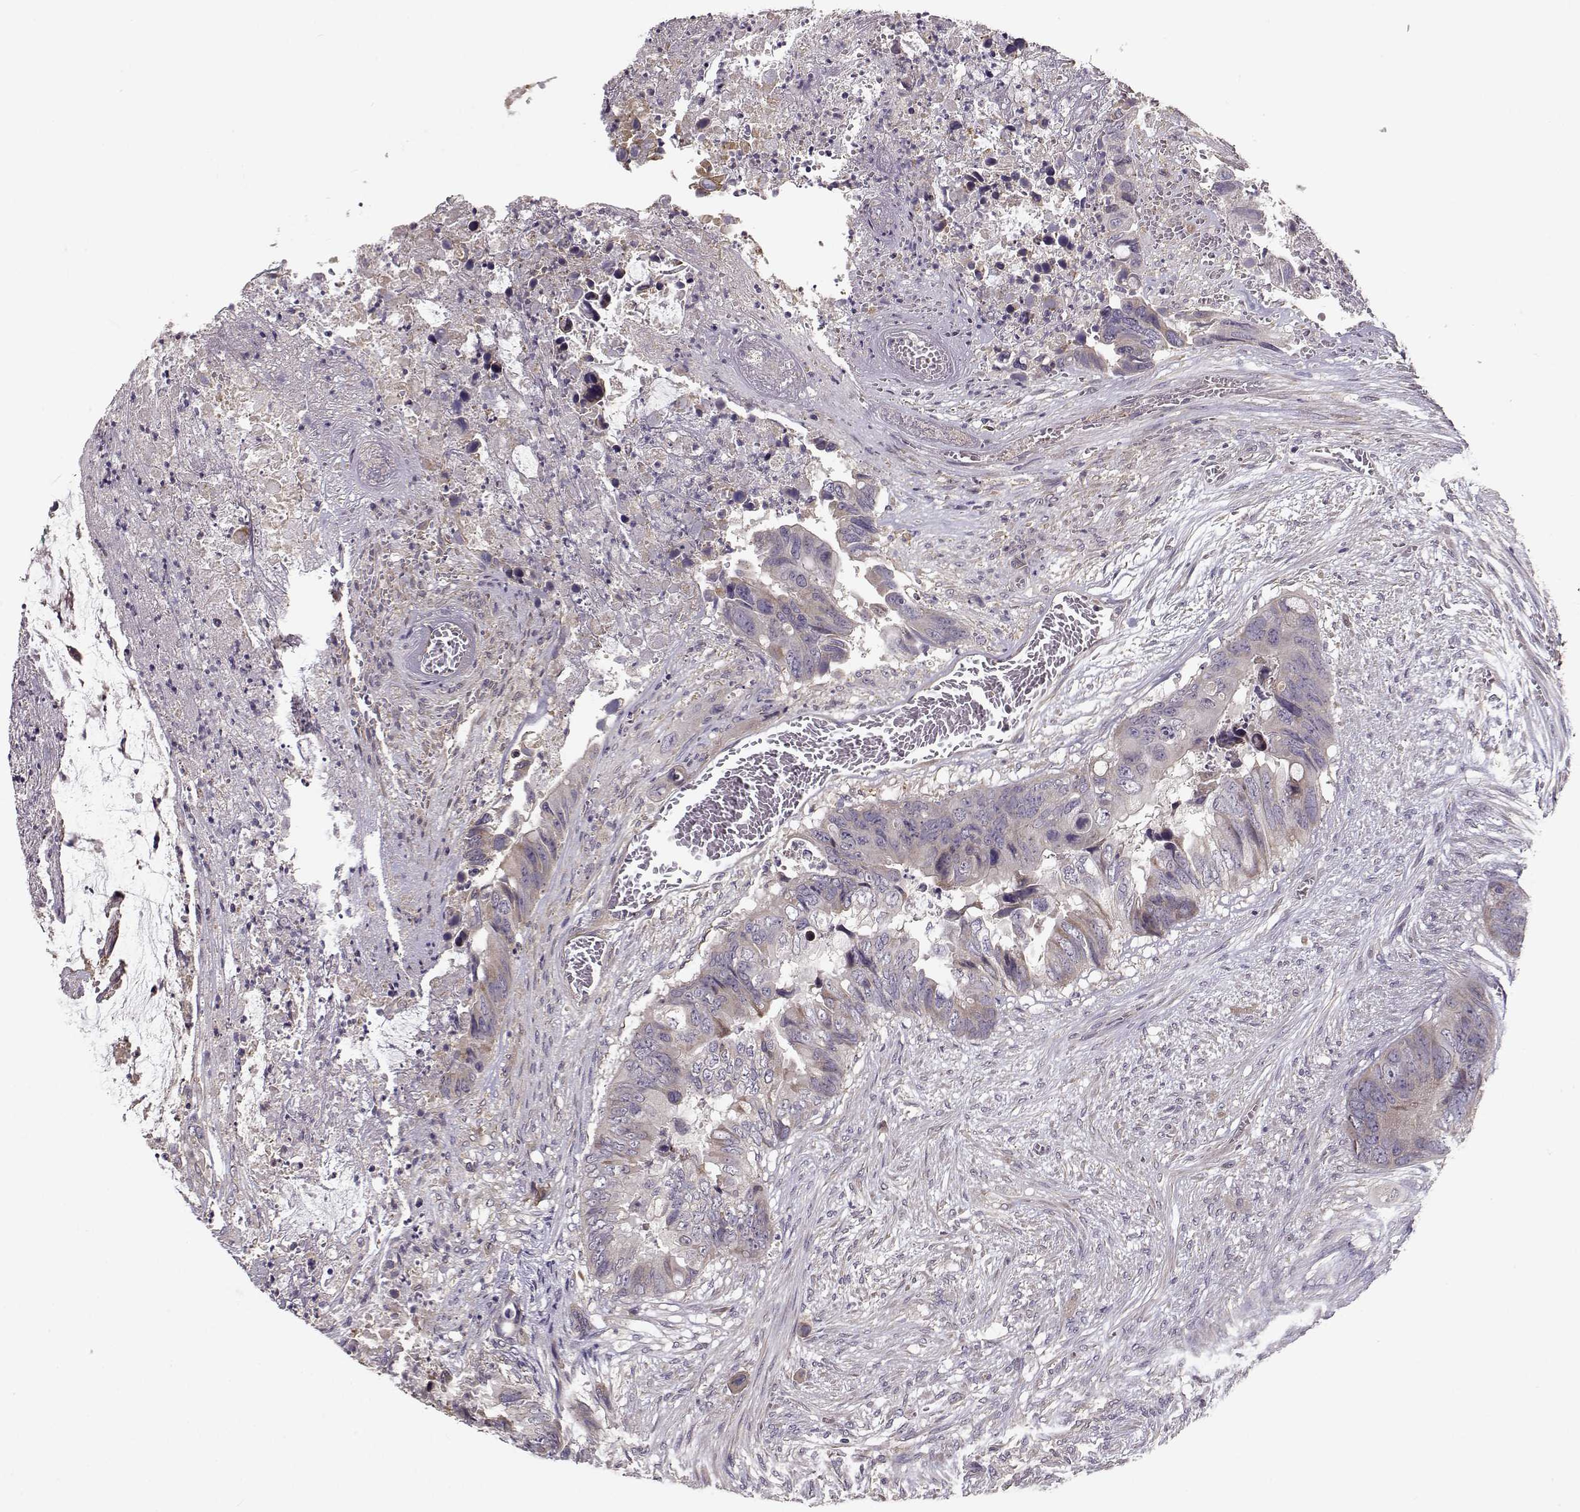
{"staining": {"intensity": "negative", "quantity": "none", "location": "none"}, "tissue": "colorectal cancer", "cell_type": "Tumor cells", "image_type": "cancer", "snomed": [{"axis": "morphology", "description": "Adenocarcinoma, NOS"}, {"axis": "topography", "description": "Rectum"}], "caption": "Tumor cells are negative for protein expression in human colorectal cancer.", "gene": "ENTPD8", "patient": {"sex": "male", "age": 63}}